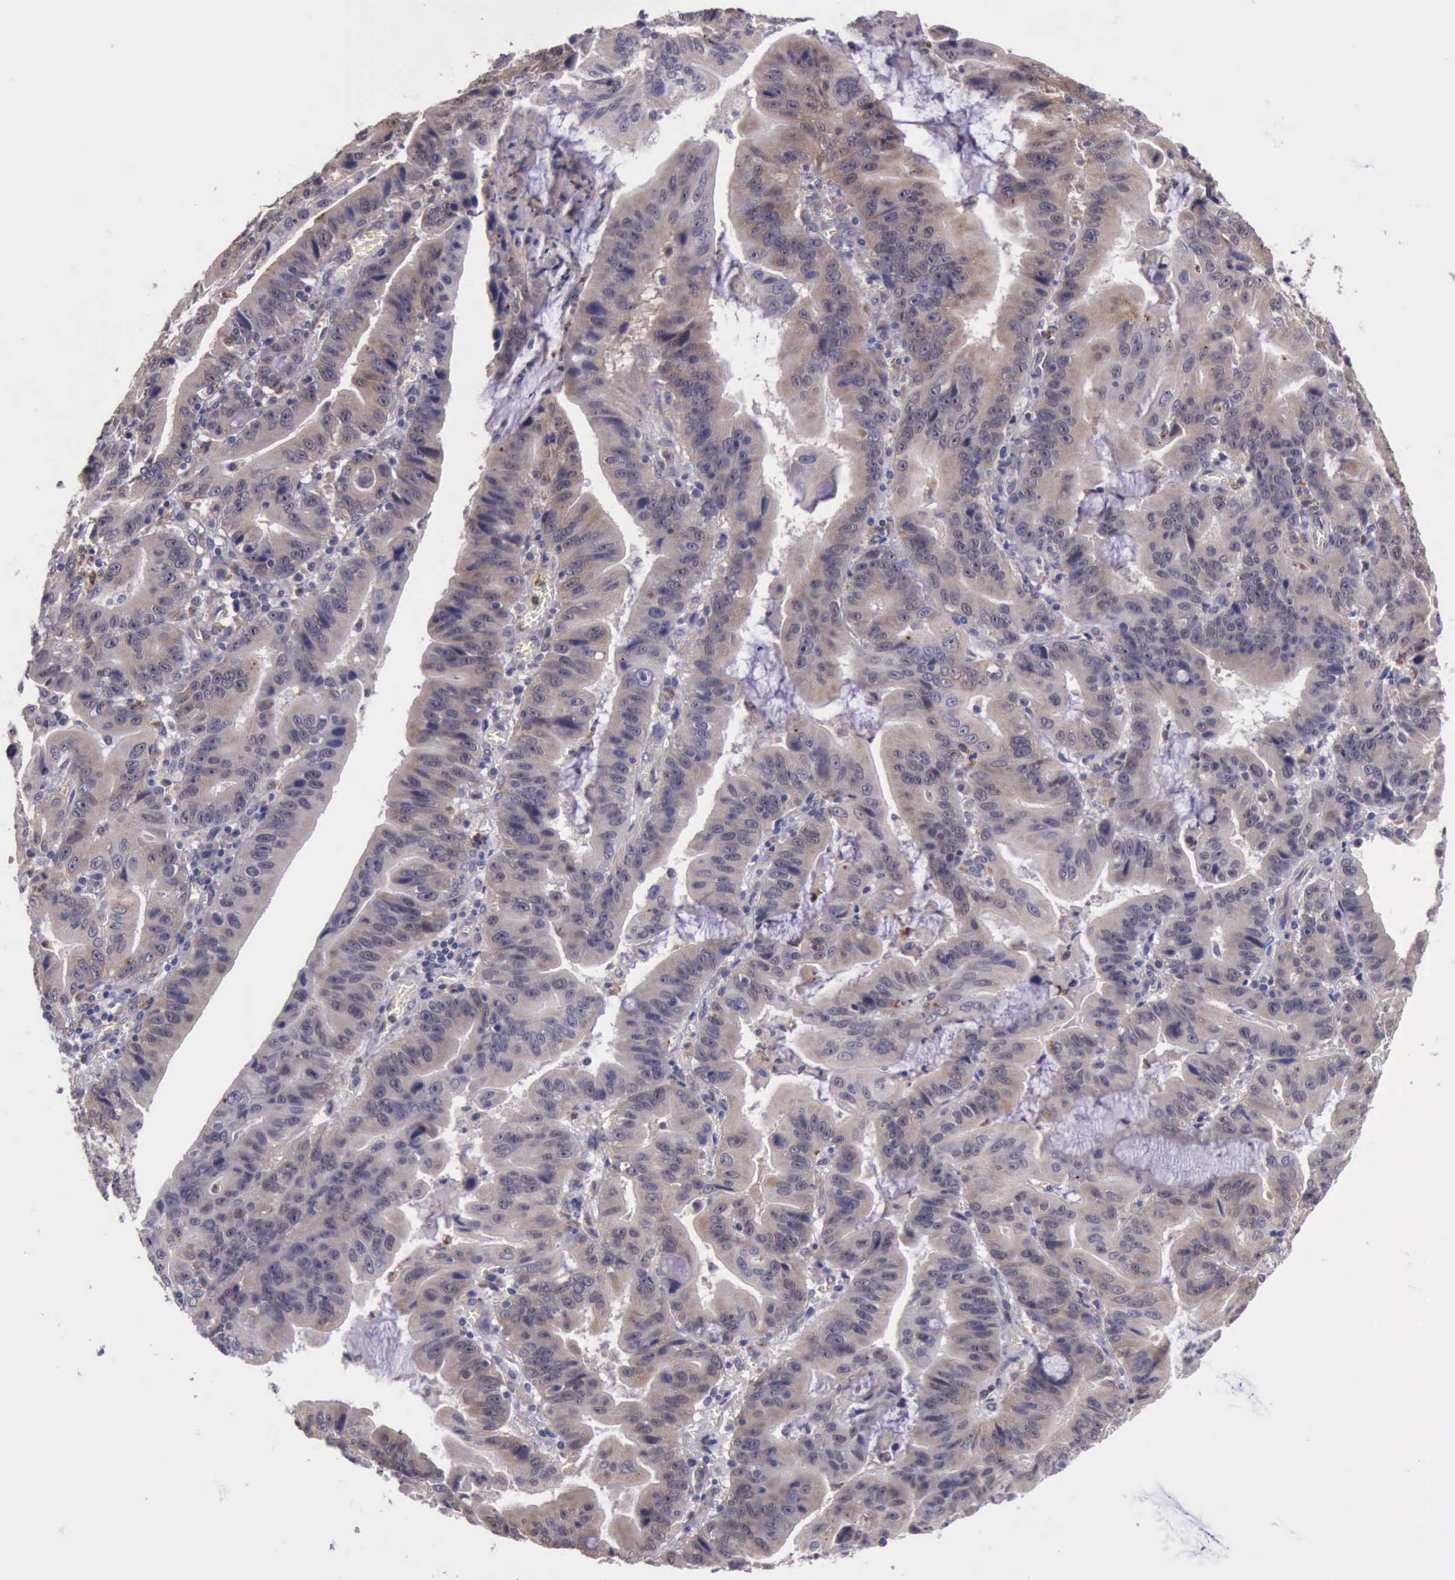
{"staining": {"intensity": "weak", "quantity": ">75%", "location": "cytoplasmic/membranous"}, "tissue": "stomach cancer", "cell_type": "Tumor cells", "image_type": "cancer", "snomed": [{"axis": "morphology", "description": "Adenocarcinoma, NOS"}, {"axis": "topography", "description": "Stomach, upper"}], "caption": "Stomach cancer stained with a protein marker shows weak staining in tumor cells.", "gene": "PLEK2", "patient": {"sex": "male", "age": 63}}